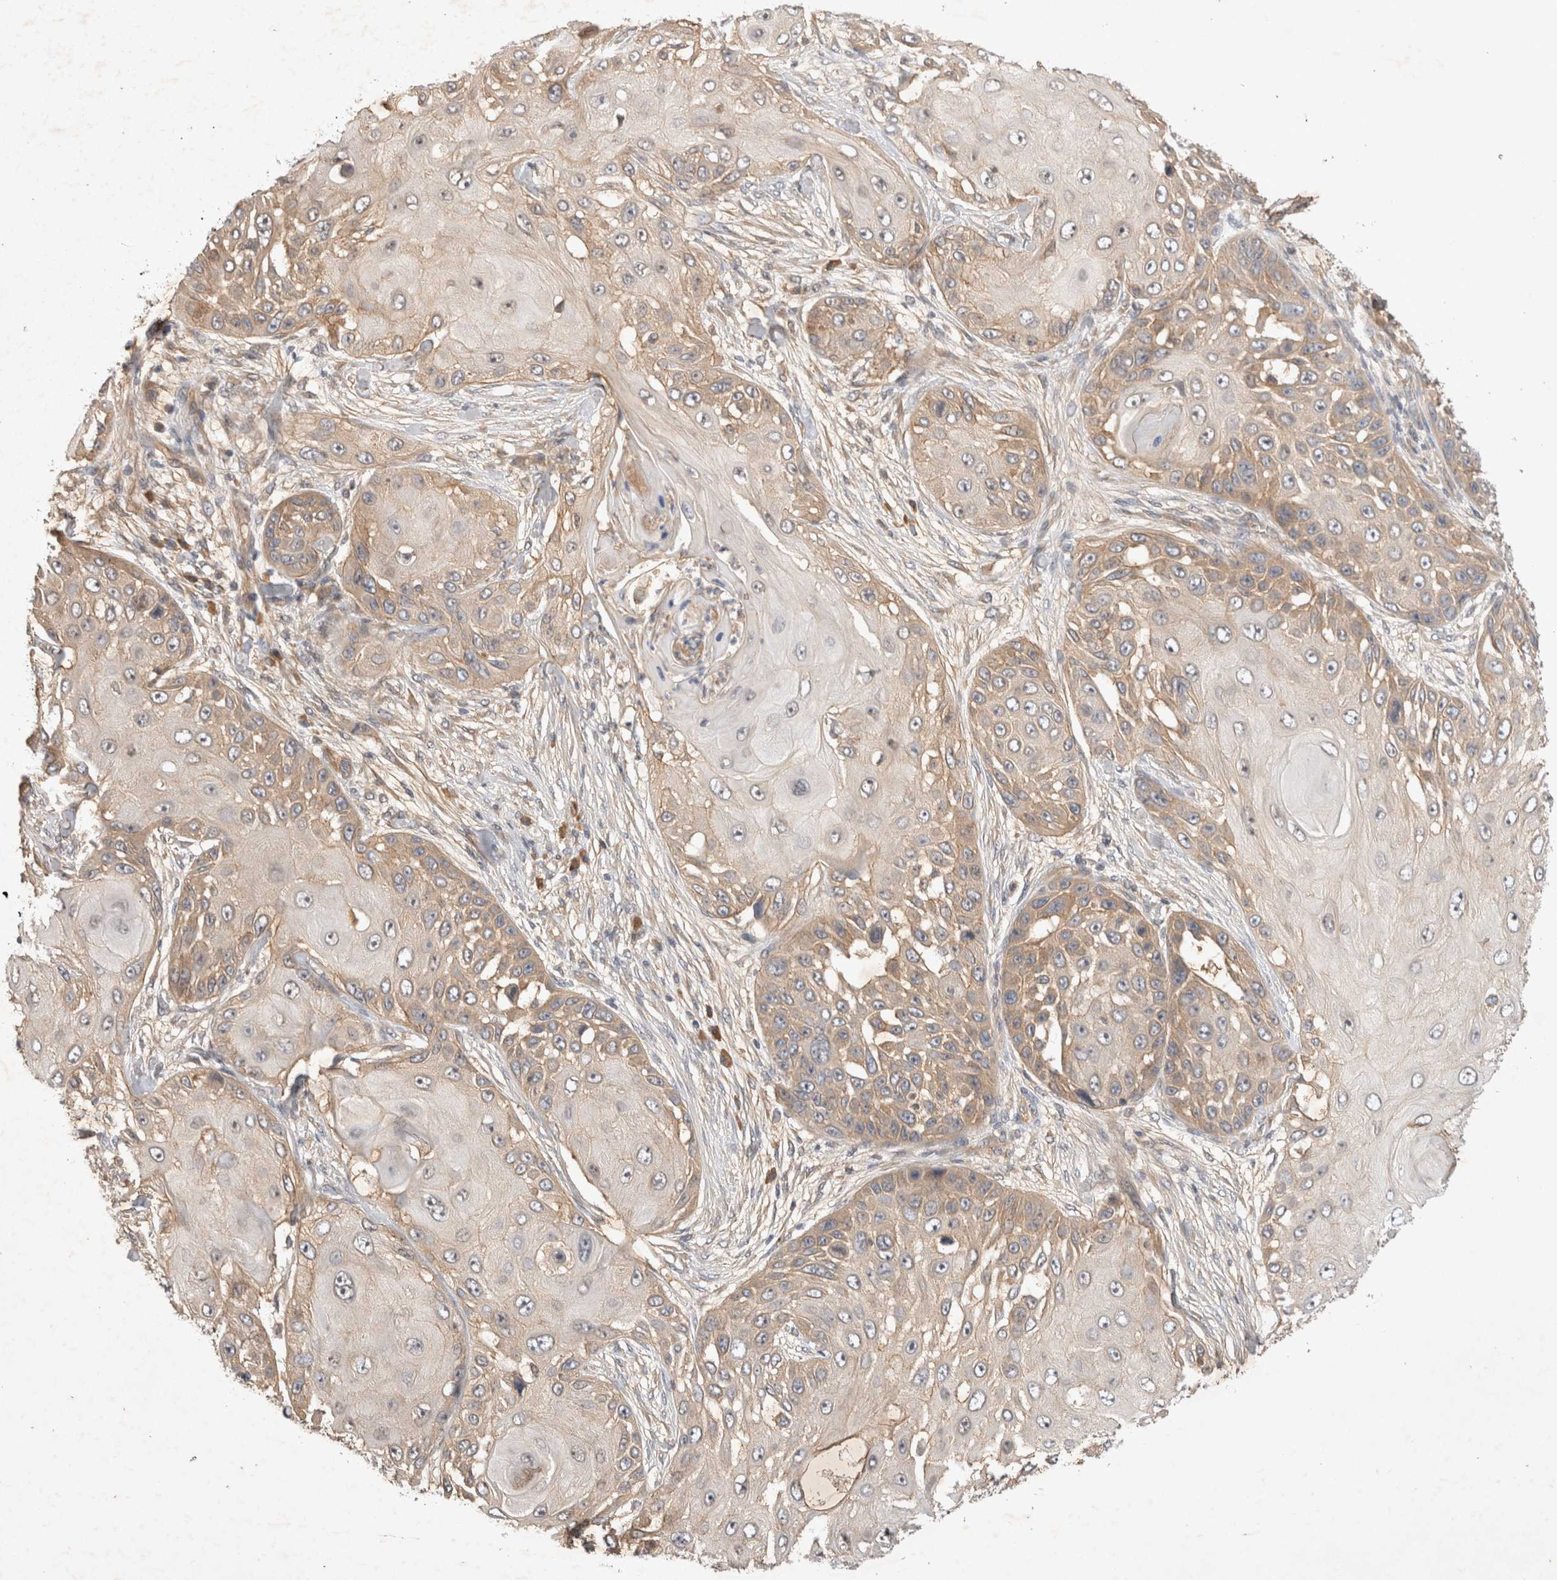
{"staining": {"intensity": "weak", "quantity": ">75%", "location": "cytoplasmic/membranous"}, "tissue": "skin cancer", "cell_type": "Tumor cells", "image_type": "cancer", "snomed": [{"axis": "morphology", "description": "Squamous cell carcinoma, NOS"}, {"axis": "topography", "description": "Skin"}], "caption": "DAB (3,3'-diaminobenzidine) immunohistochemical staining of skin squamous cell carcinoma reveals weak cytoplasmic/membranous protein expression in approximately >75% of tumor cells.", "gene": "YES1", "patient": {"sex": "female", "age": 44}}